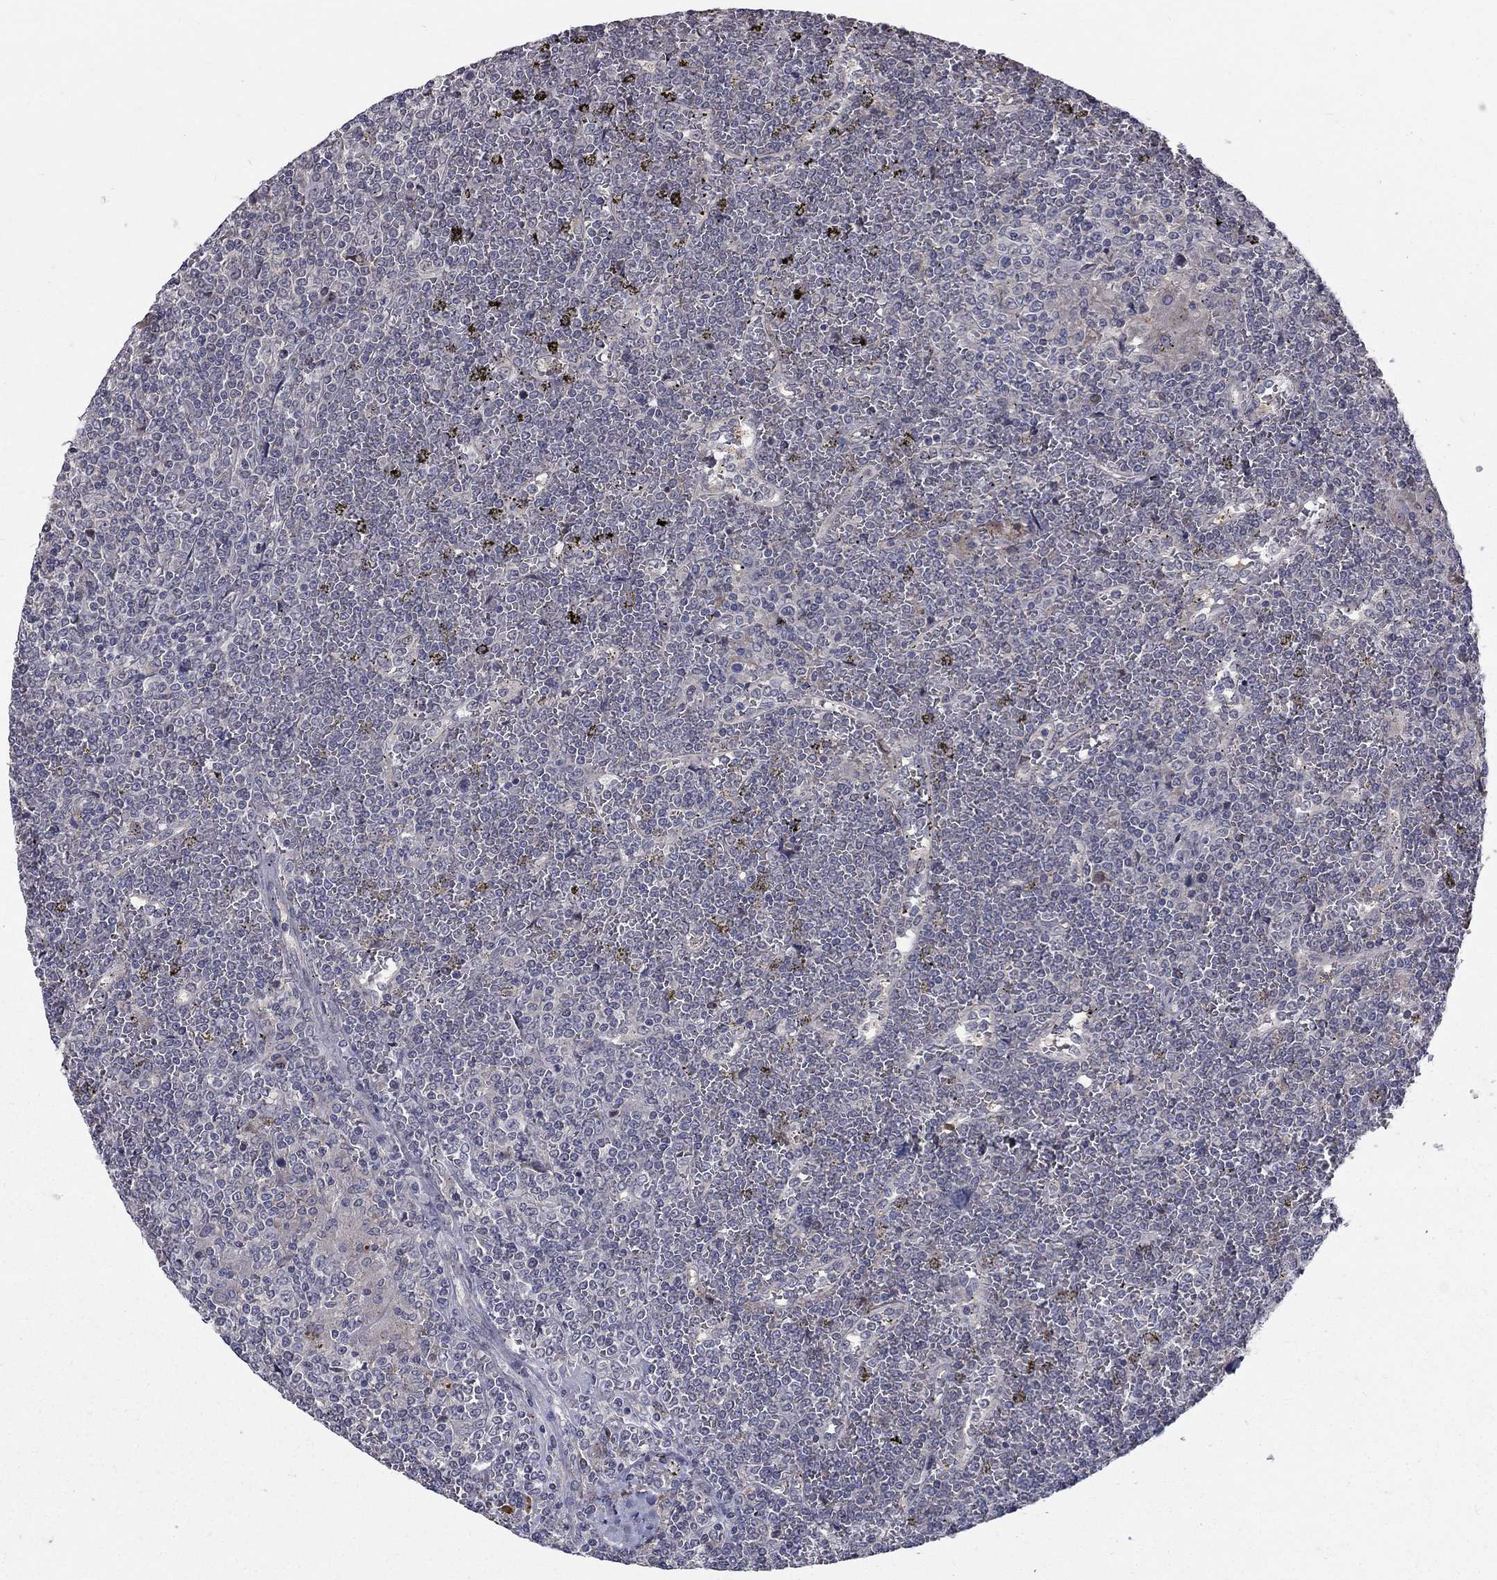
{"staining": {"intensity": "negative", "quantity": "none", "location": "none"}, "tissue": "lymphoma", "cell_type": "Tumor cells", "image_type": "cancer", "snomed": [{"axis": "morphology", "description": "Malignant lymphoma, non-Hodgkin's type, Low grade"}, {"axis": "topography", "description": "Spleen"}], "caption": "Human malignant lymphoma, non-Hodgkin's type (low-grade) stained for a protein using IHC exhibits no expression in tumor cells.", "gene": "FAM3B", "patient": {"sex": "female", "age": 19}}